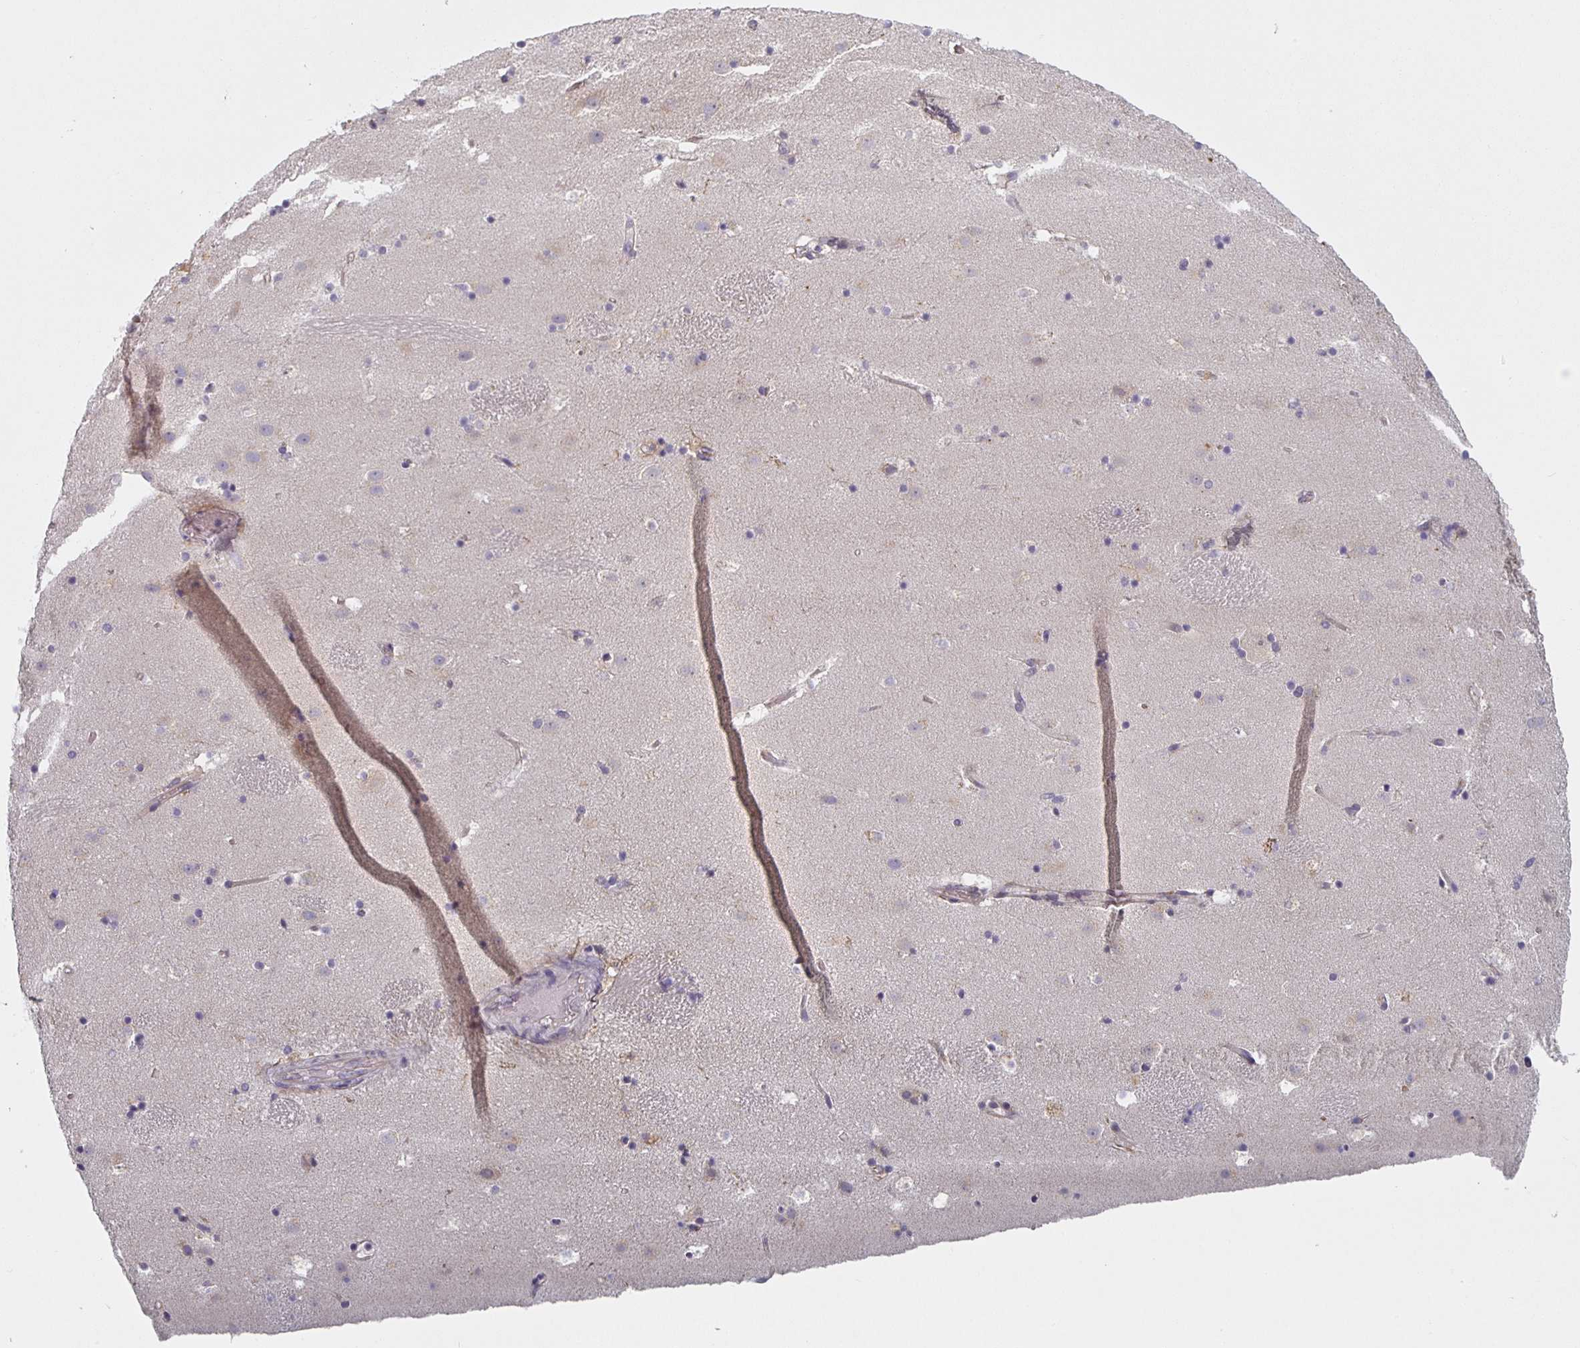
{"staining": {"intensity": "negative", "quantity": "none", "location": "none"}, "tissue": "caudate", "cell_type": "Glial cells", "image_type": "normal", "snomed": [{"axis": "morphology", "description": "Normal tissue, NOS"}, {"axis": "topography", "description": "Lateral ventricle wall"}], "caption": "This histopathology image is of normal caudate stained with immunohistochemistry to label a protein in brown with the nuclei are counter-stained blue. There is no positivity in glial cells.", "gene": "CTHRC1", "patient": {"sex": "male", "age": 37}}